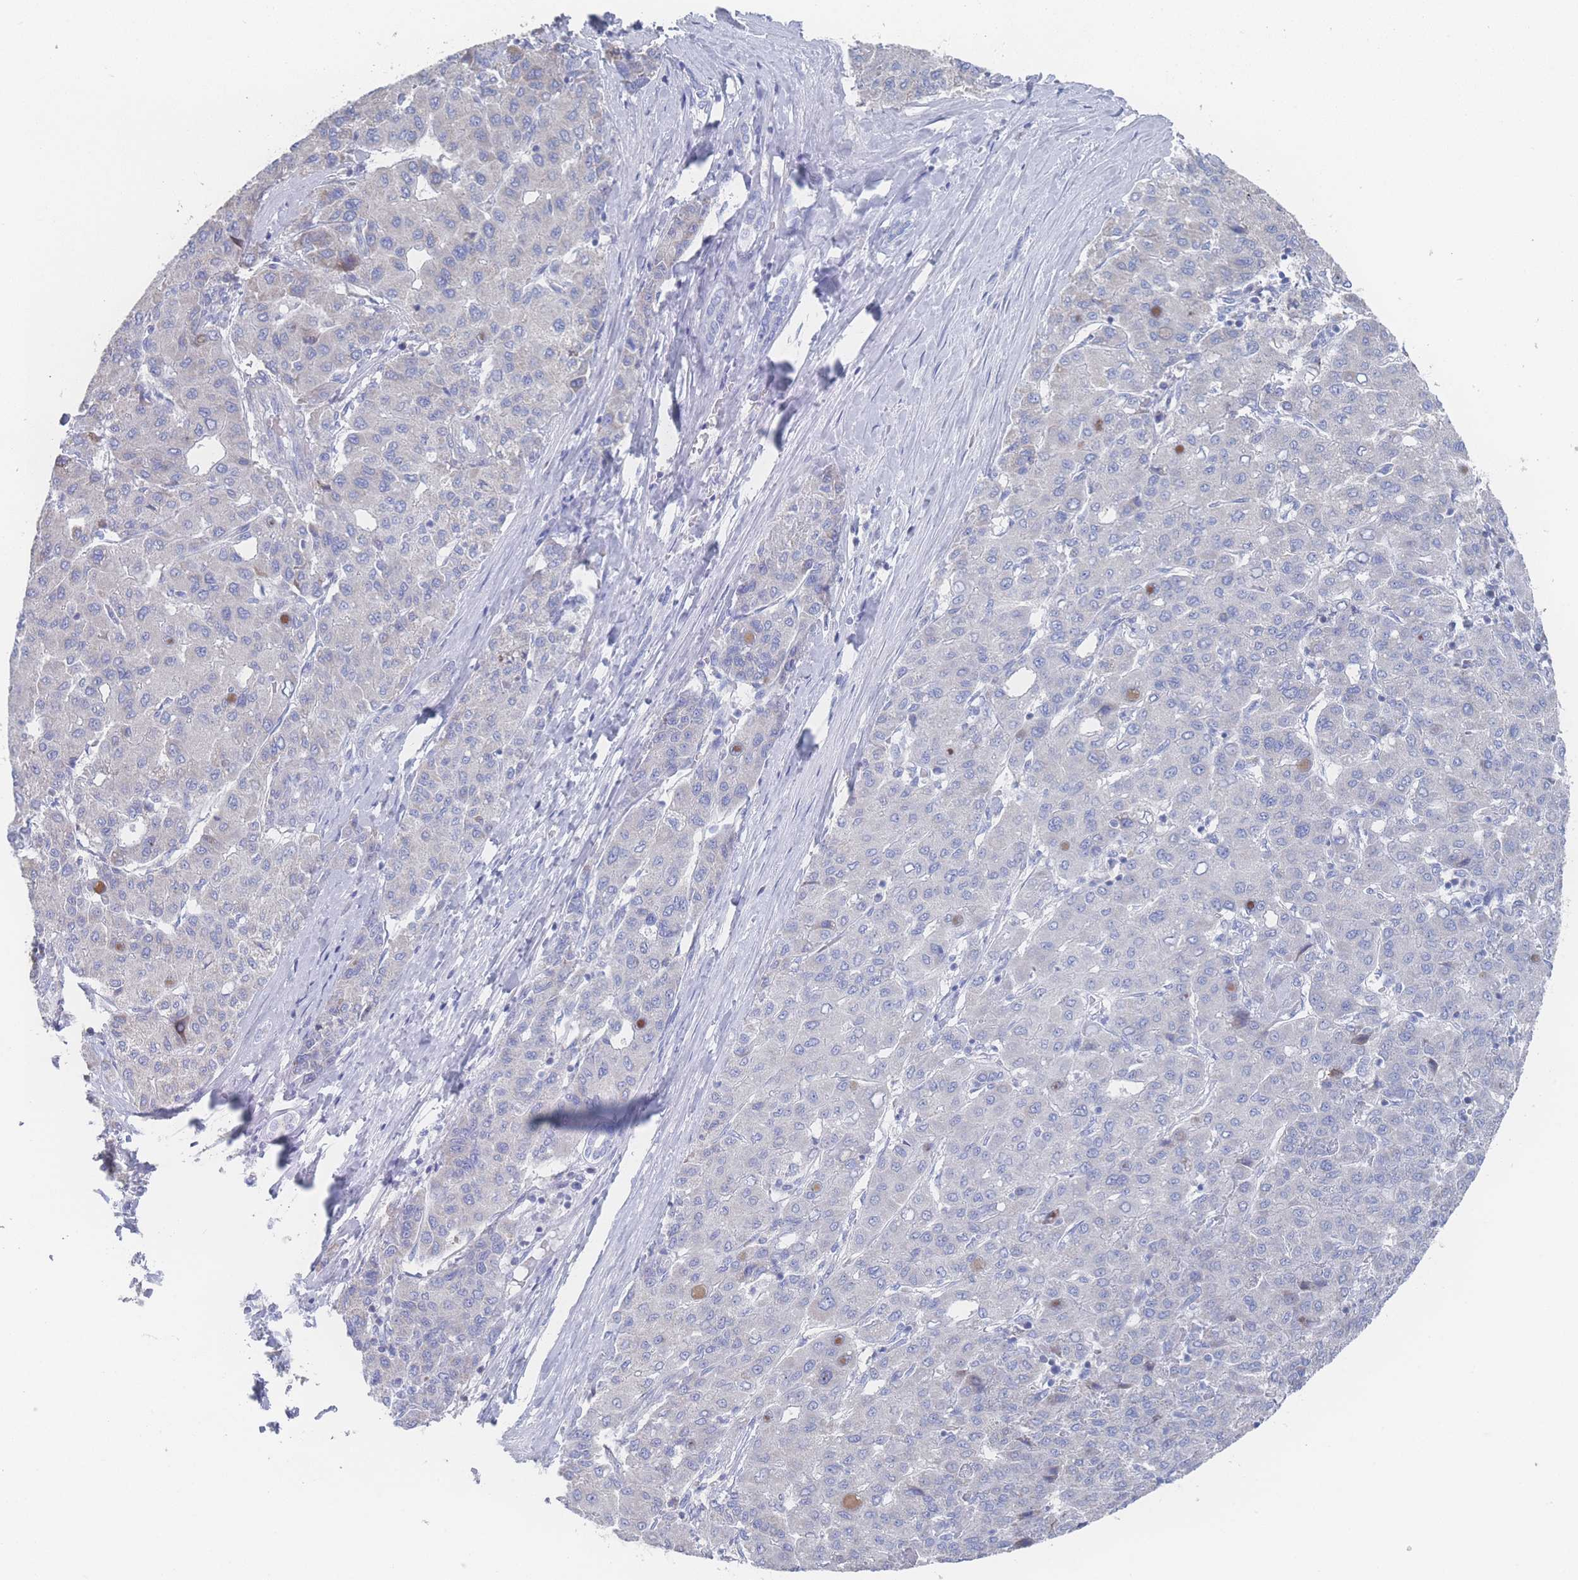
{"staining": {"intensity": "negative", "quantity": "none", "location": "none"}, "tissue": "liver cancer", "cell_type": "Tumor cells", "image_type": "cancer", "snomed": [{"axis": "morphology", "description": "Carcinoma, Hepatocellular, NOS"}, {"axis": "topography", "description": "Liver"}], "caption": "High power microscopy histopathology image of an immunohistochemistry image of hepatocellular carcinoma (liver), revealing no significant staining in tumor cells. (DAB immunohistochemistry with hematoxylin counter stain).", "gene": "SNPH", "patient": {"sex": "male", "age": 65}}